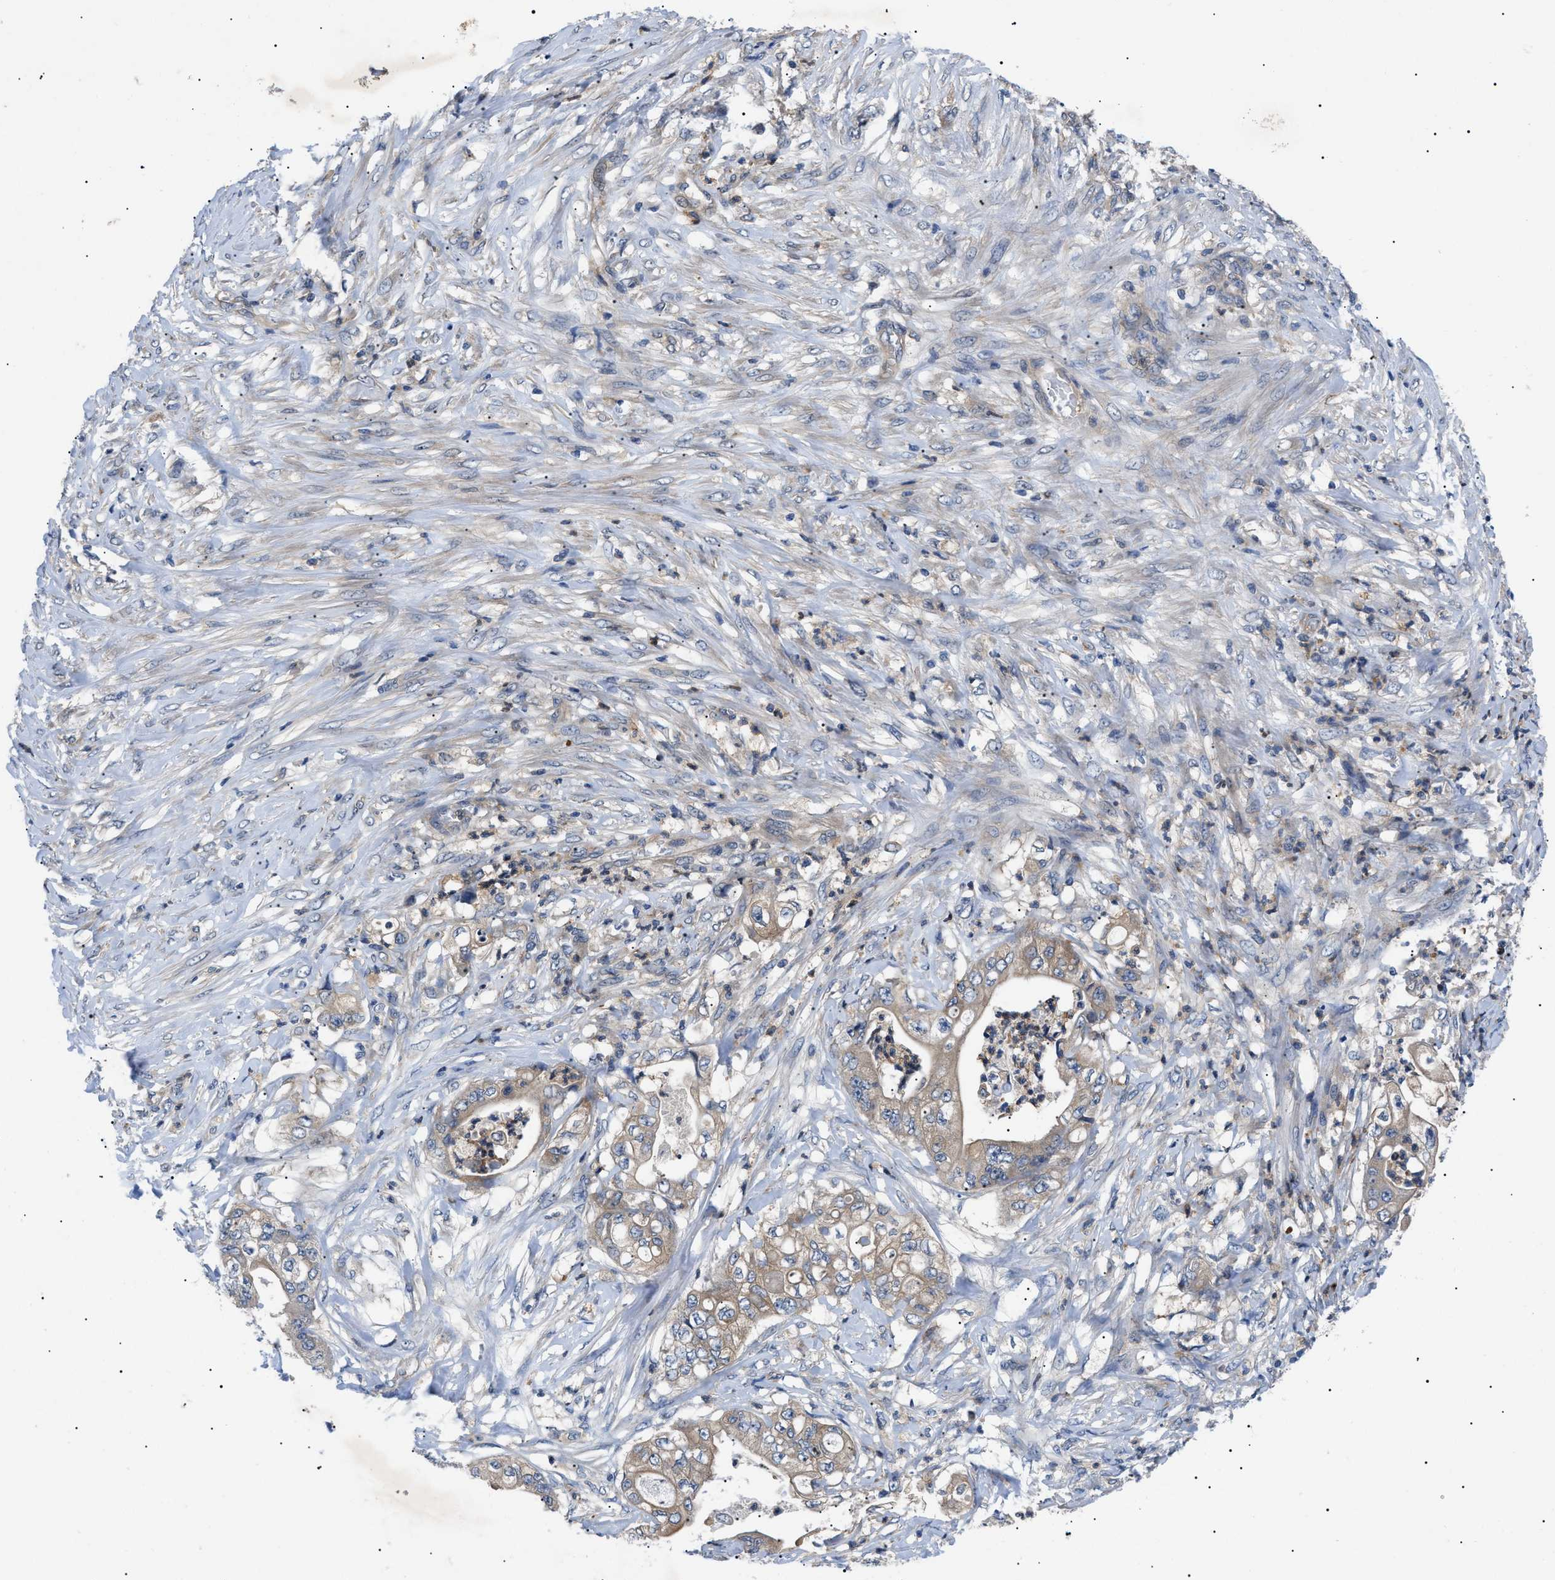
{"staining": {"intensity": "weak", "quantity": ">75%", "location": "cytoplasmic/membranous"}, "tissue": "stomach cancer", "cell_type": "Tumor cells", "image_type": "cancer", "snomed": [{"axis": "morphology", "description": "Adenocarcinoma, NOS"}, {"axis": "topography", "description": "Stomach"}], "caption": "Tumor cells show low levels of weak cytoplasmic/membranous positivity in about >75% of cells in stomach cancer. Nuclei are stained in blue.", "gene": "RIPK1", "patient": {"sex": "female", "age": 73}}